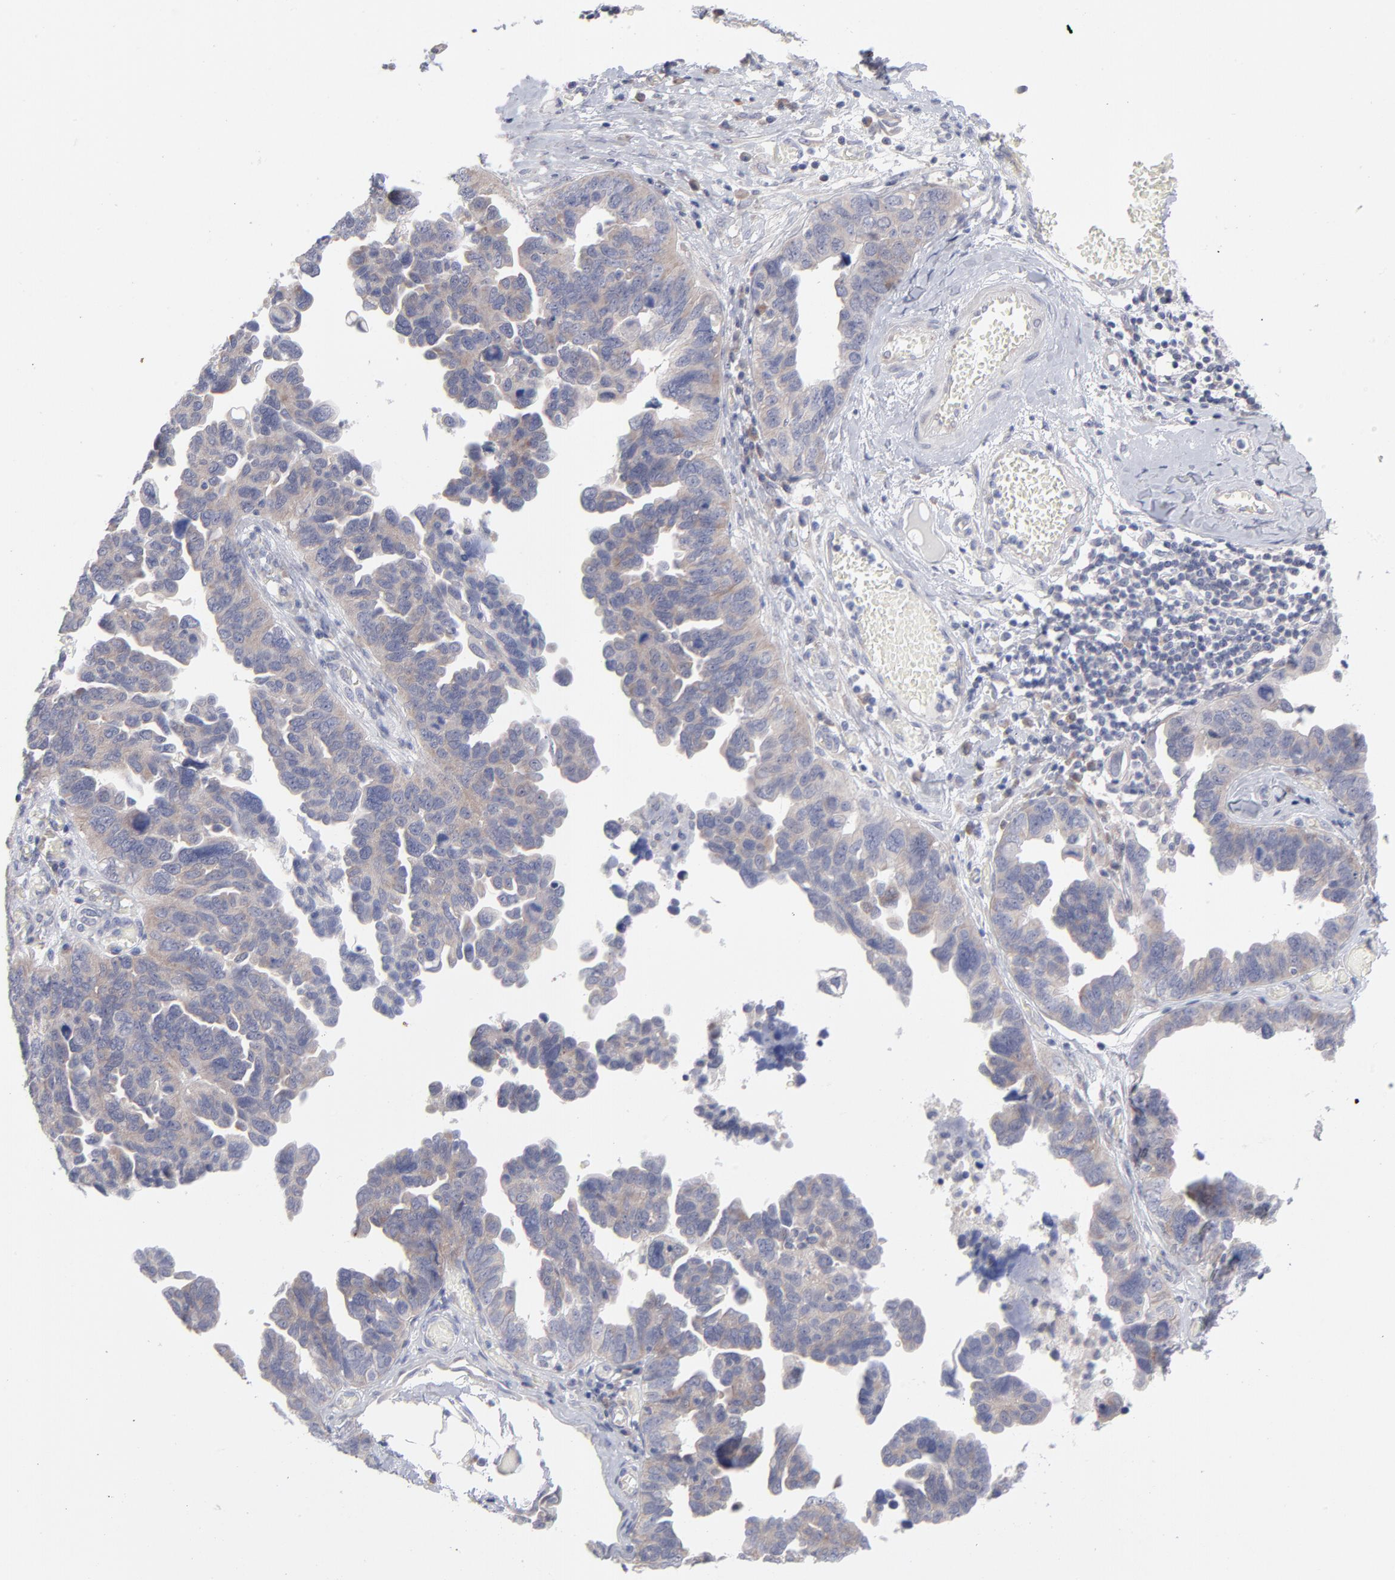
{"staining": {"intensity": "negative", "quantity": "none", "location": "none"}, "tissue": "ovarian cancer", "cell_type": "Tumor cells", "image_type": "cancer", "snomed": [{"axis": "morphology", "description": "Cystadenocarcinoma, serous, NOS"}, {"axis": "topography", "description": "Ovary"}], "caption": "IHC micrograph of neoplastic tissue: ovarian serous cystadenocarcinoma stained with DAB (3,3'-diaminobenzidine) exhibits no significant protein staining in tumor cells. The staining was performed using DAB to visualize the protein expression in brown, while the nuclei were stained in blue with hematoxylin (Magnification: 20x).", "gene": "RPS24", "patient": {"sex": "female", "age": 64}}